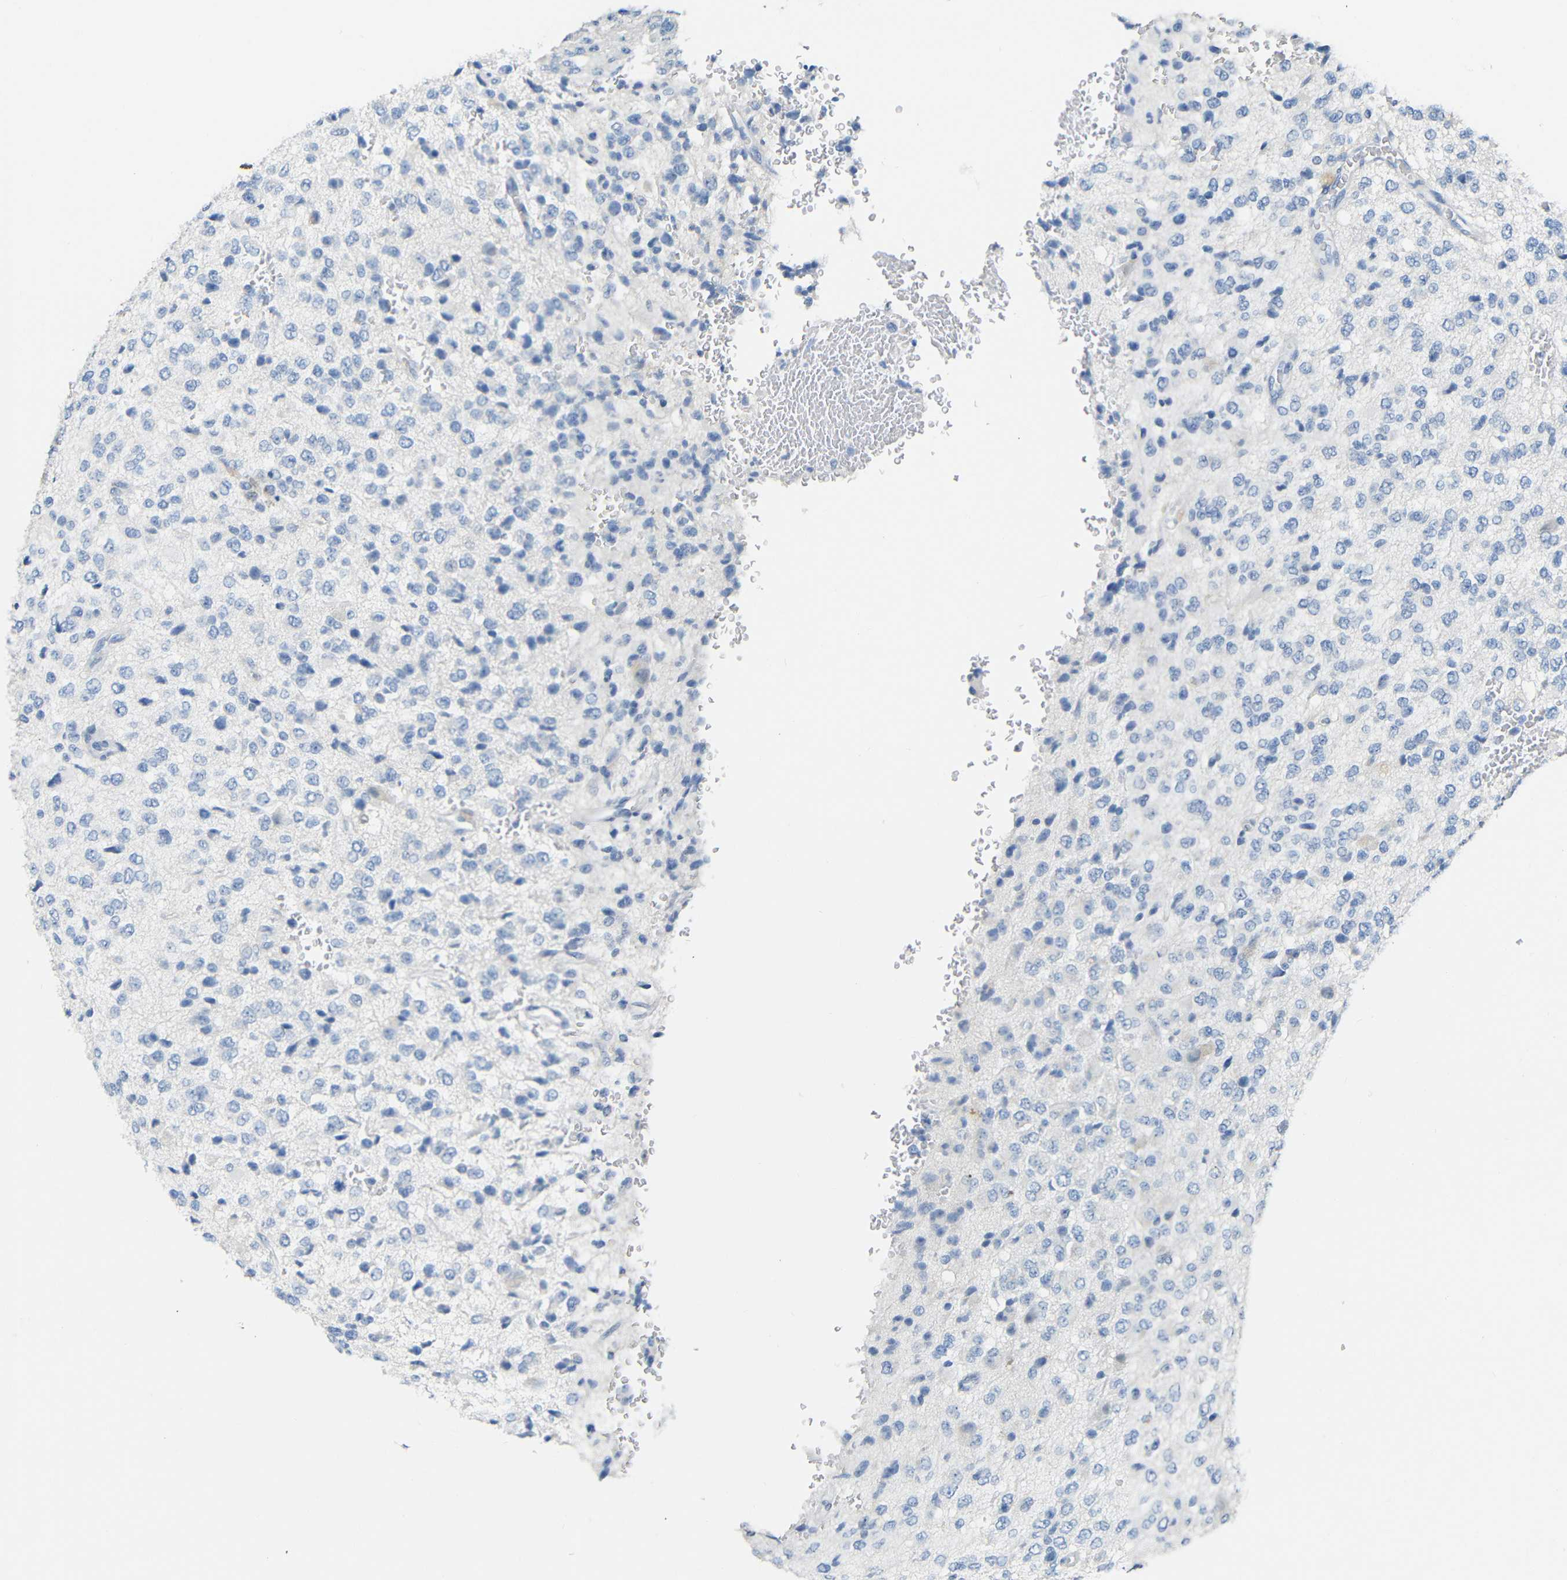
{"staining": {"intensity": "negative", "quantity": "none", "location": "none"}, "tissue": "glioma", "cell_type": "Tumor cells", "image_type": "cancer", "snomed": [{"axis": "morphology", "description": "Glioma, malignant, High grade"}, {"axis": "topography", "description": "pancreas cauda"}], "caption": "There is no significant expression in tumor cells of high-grade glioma (malignant). (IHC, brightfield microscopy, high magnification).", "gene": "C15orf48", "patient": {"sex": "male", "age": 60}}